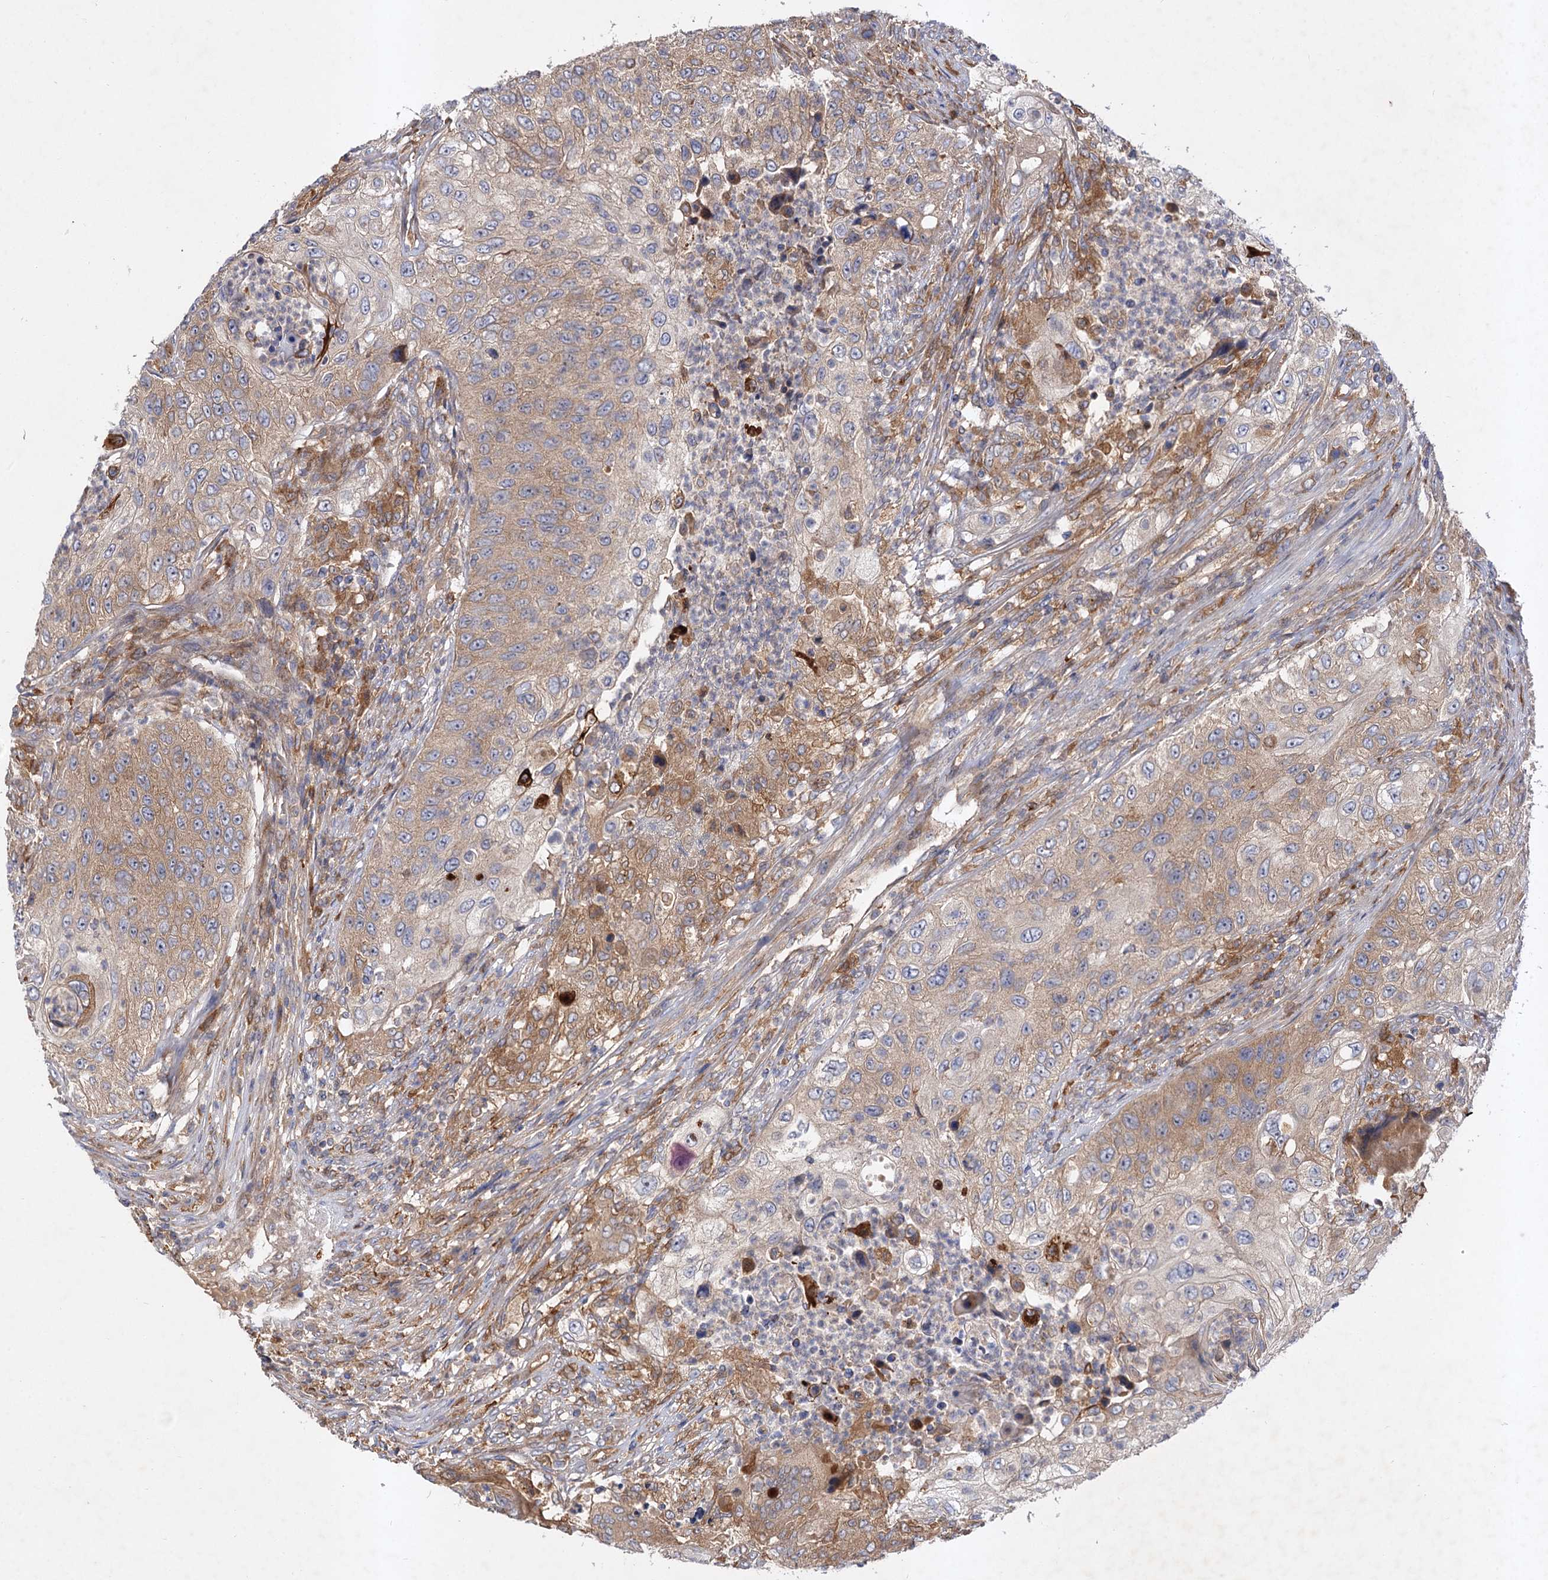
{"staining": {"intensity": "moderate", "quantity": "25%-75%", "location": "cytoplasmic/membranous"}, "tissue": "urothelial cancer", "cell_type": "Tumor cells", "image_type": "cancer", "snomed": [{"axis": "morphology", "description": "Urothelial carcinoma, High grade"}, {"axis": "topography", "description": "Urinary bladder"}], "caption": "Protein staining demonstrates moderate cytoplasmic/membranous expression in approximately 25%-75% of tumor cells in urothelial cancer.", "gene": "PATL1", "patient": {"sex": "female", "age": 60}}